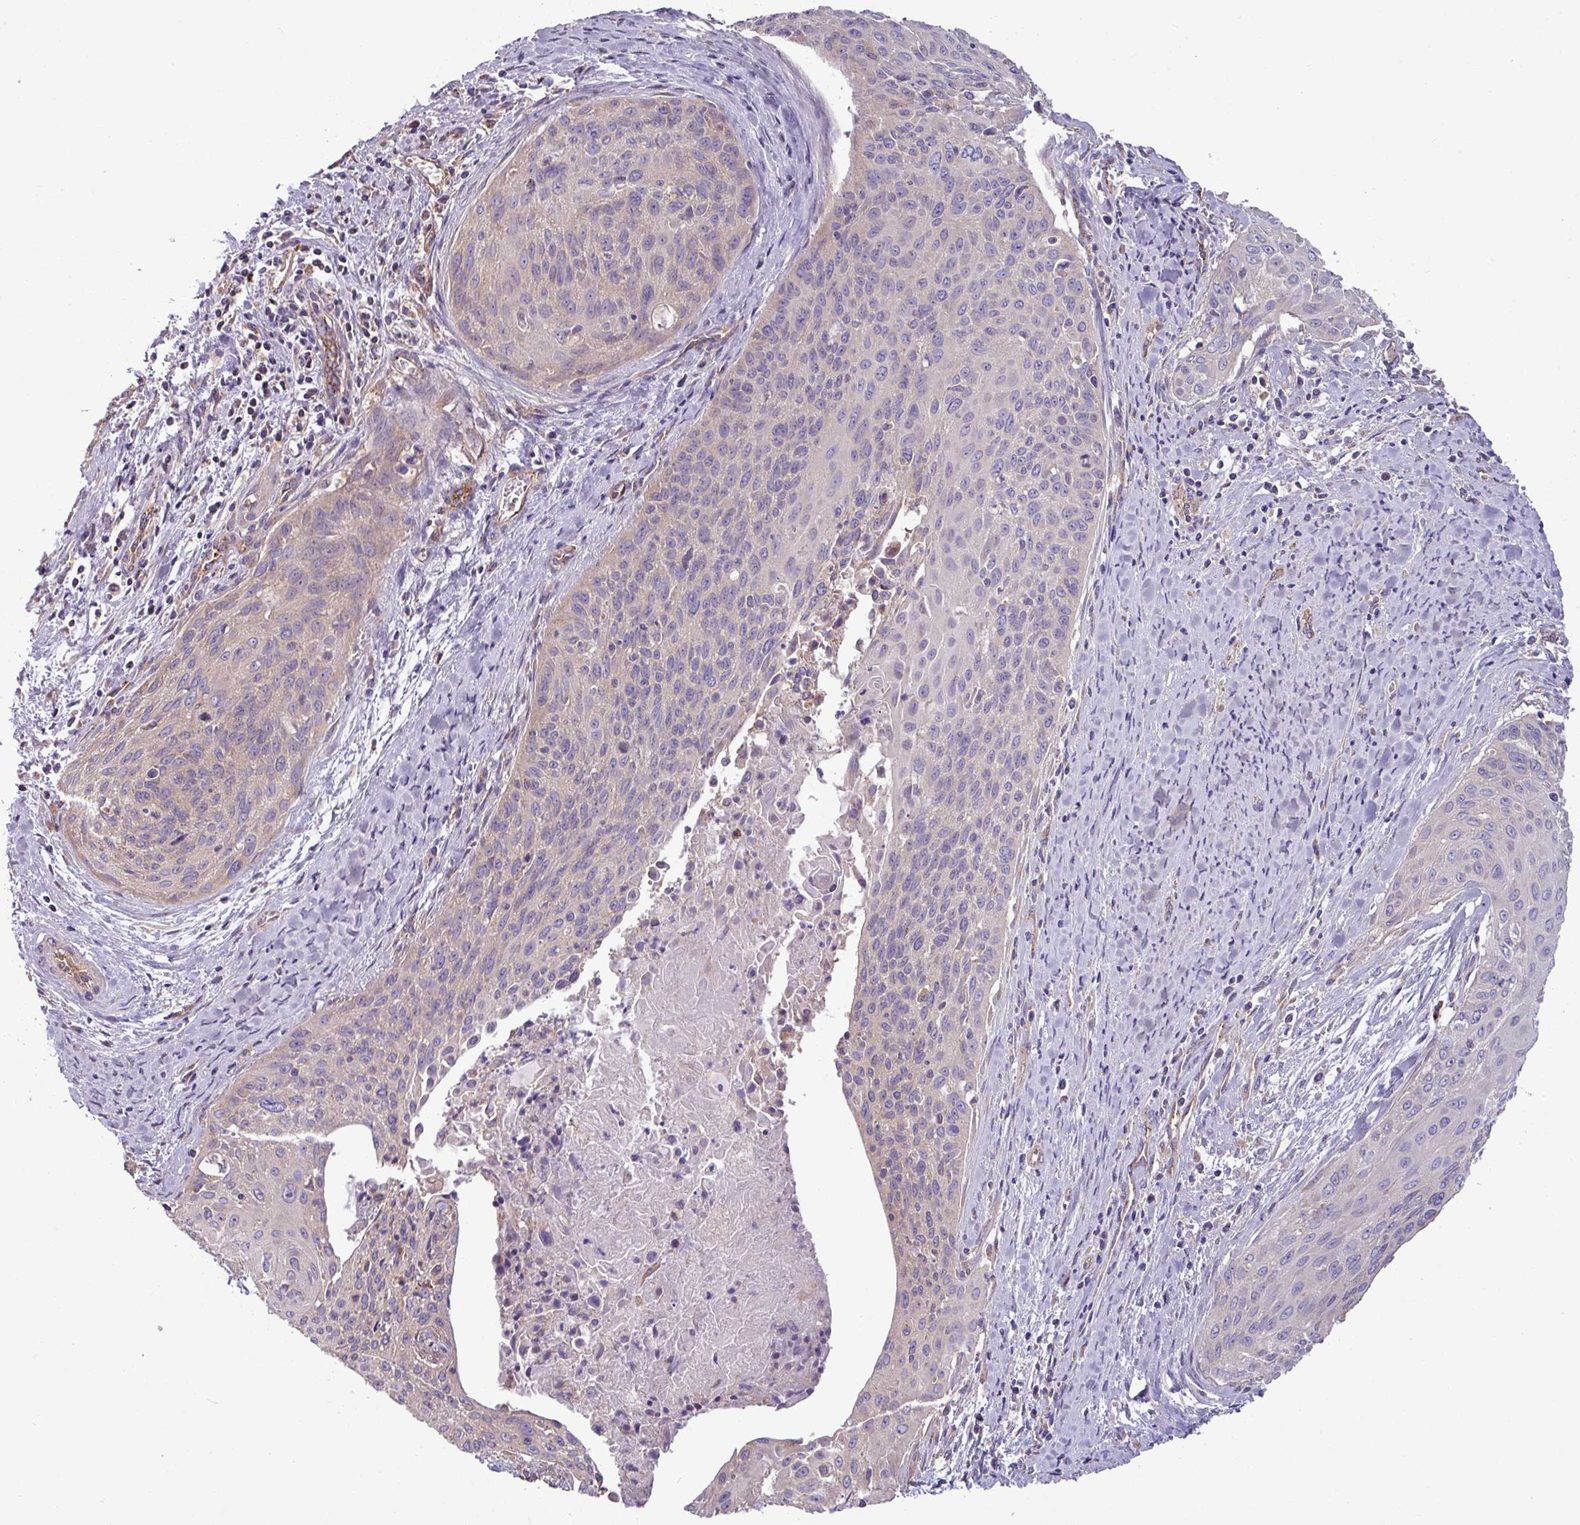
{"staining": {"intensity": "weak", "quantity": "<25%", "location": "cytoplasmic/membranous"}, "tissue": "cervical cancer", "cell_type": "Tumor cells", "image_type": "cancer", "snomed": [{"axis": "morphology", "description": "Squamous cell carcinoma, NOS"}, {"axis": "topography", "description": "Cervix"}], "caption": "There is no significant expression in tumor cells of cervical squamous cell carcinoma.", "gene": "PPM1J", "patient": {"sex": "female", "age": 55}}